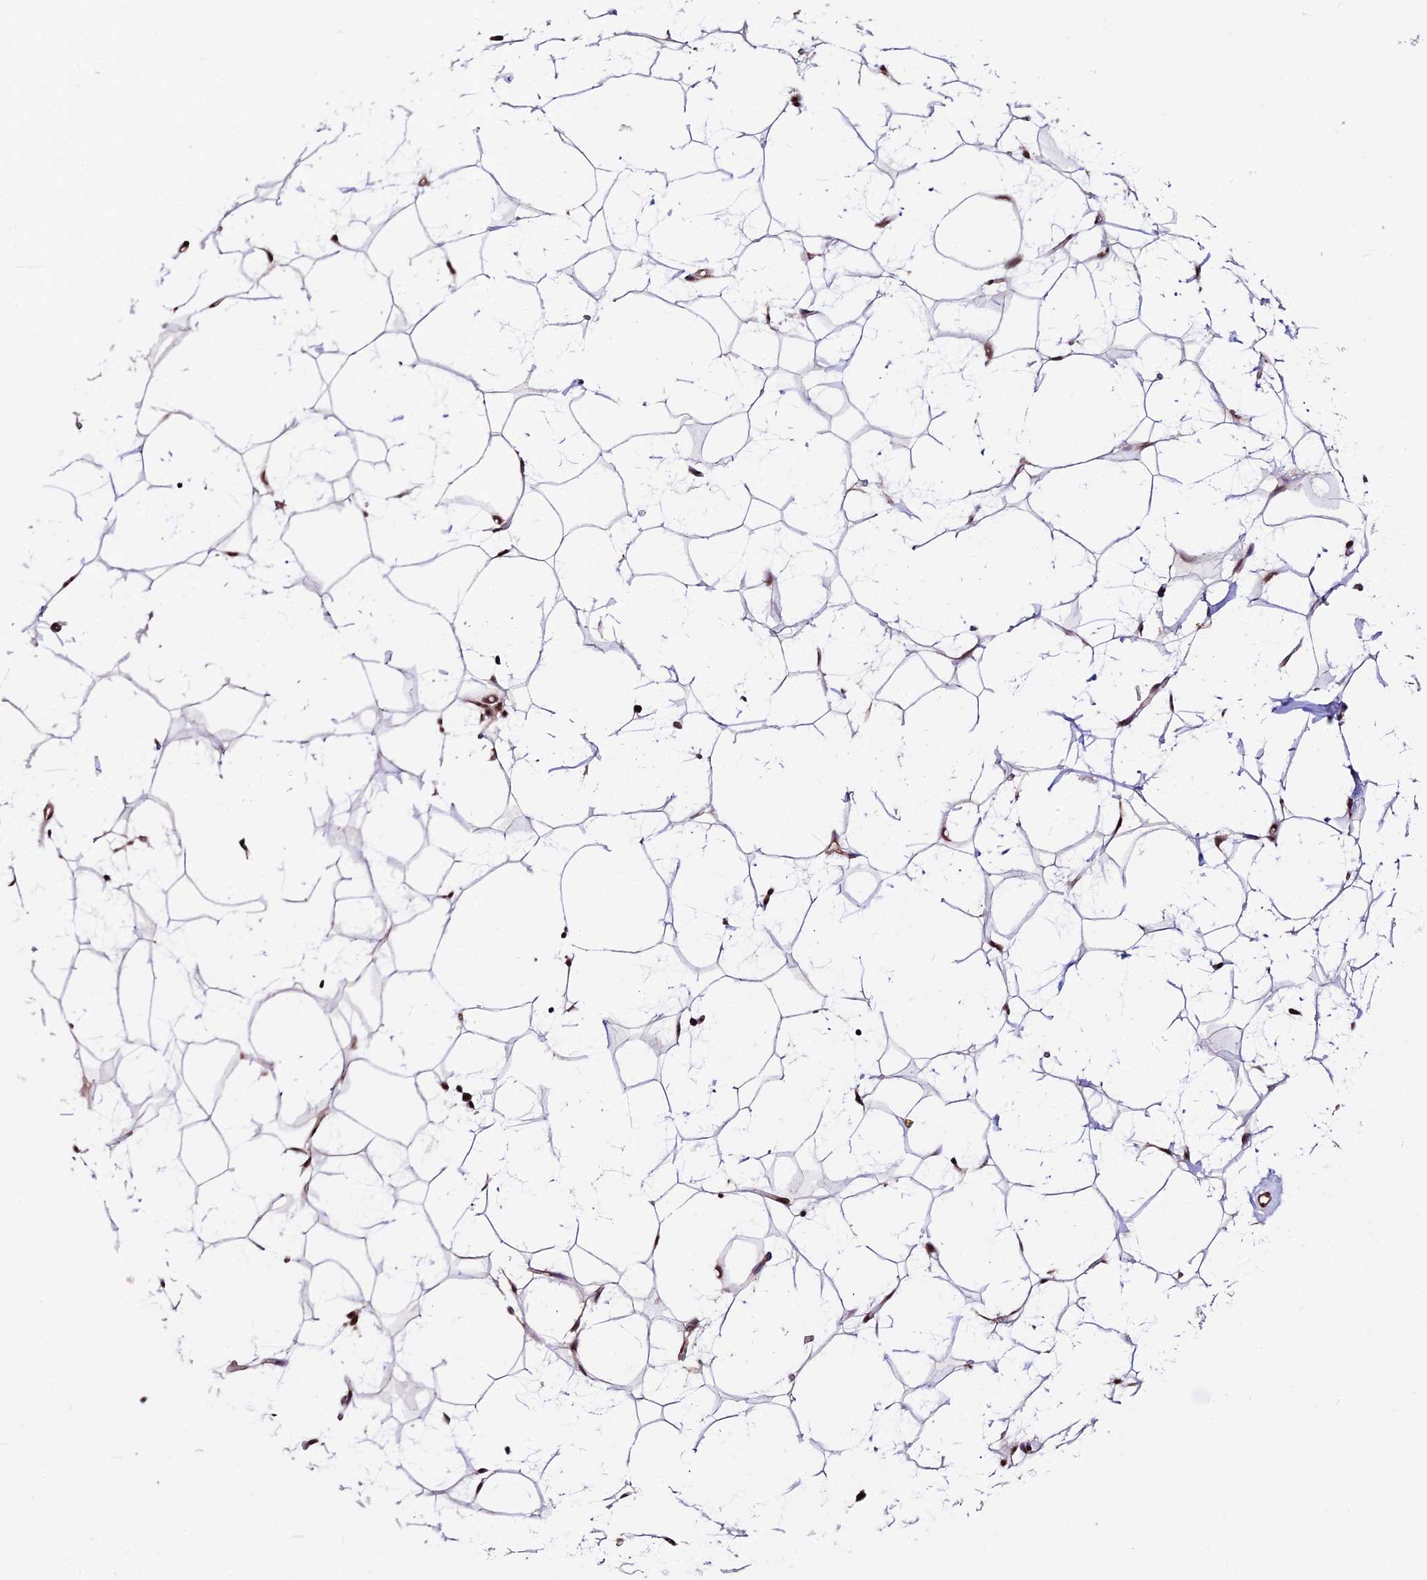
{"staining": {"intensity": "strong", "quantity": "25%-75%", "location": "nuclear"}, "tissue": "adipose tissue", "cell_type": "Adipocytes", "image_type": "normal", "snomed": [{"axis": "morphology", "description": "Normal tissue, NOS"}, {"axis": "topography", "description": "Breast"}], "caption": "Immunohistochemical staining of normal adipose tissue reveals high levels of strong nuclear expression in approximately 25%-75% of adipocytes. (Stains: DAB in brown, nuclei in blue, Microscopy: brightfield microscopy at high magnification).", "gene": "RBM42", "patient": {"sex": "female", "age": 26}}